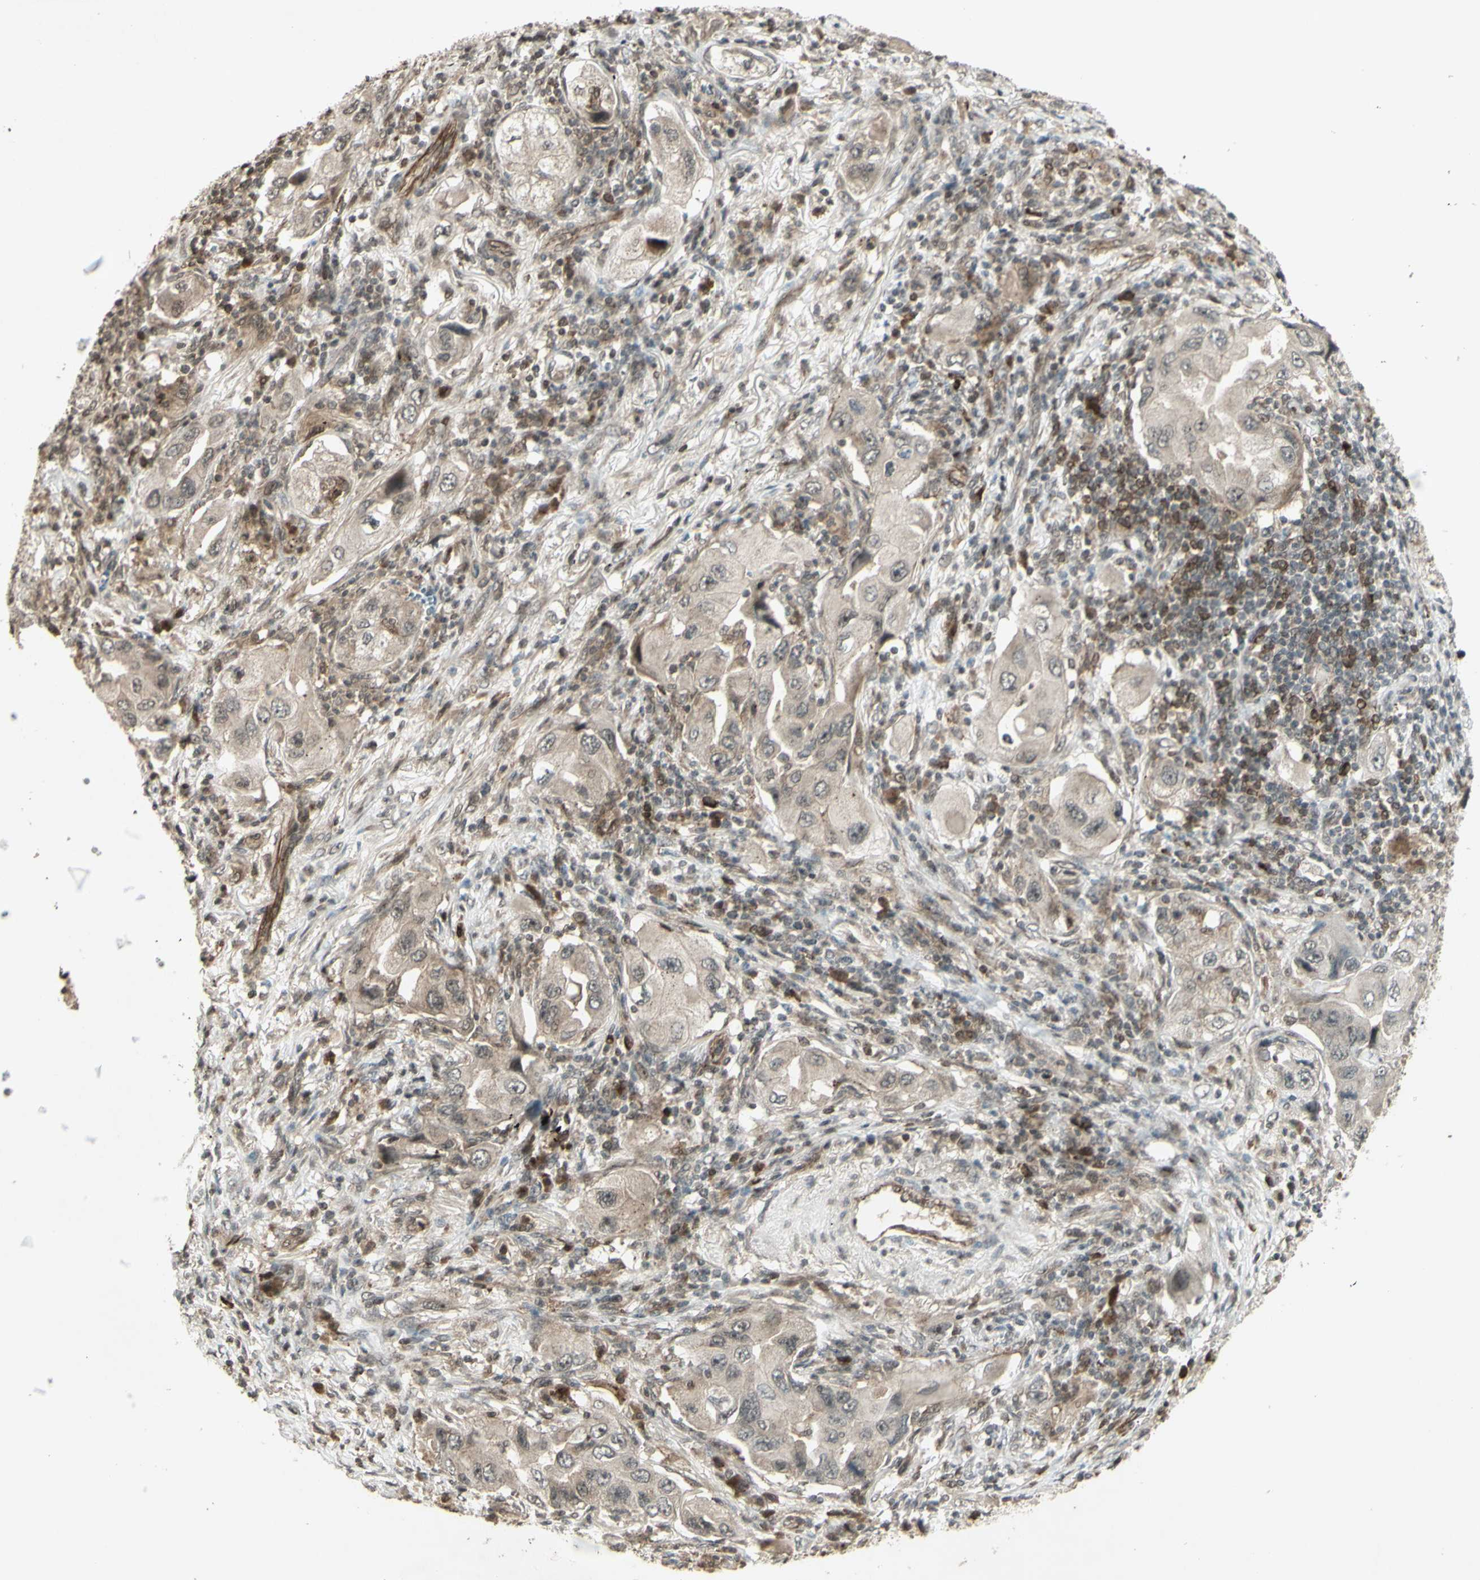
{"staining": {"intensity": "weak", "quantity": ">75%", "location": "cytoplasmic/membranous"}, "tissue": "lung cancer", "cell_type": "Tumor cells", "image_type": "cancer", "snomed": [{"axis": "morphology", "description": "Adenocarcinoma, NOS"}, {"axis": "topography", "description": "Lung"}], "caption": "Lung cancer stained for a protein (brown) demonstrates weak cytoplasmic/membranous positive expression in approximately >75% of tumor cells.", "gene": "BLNK", "patient": {"sex": "female", "age": 65}}